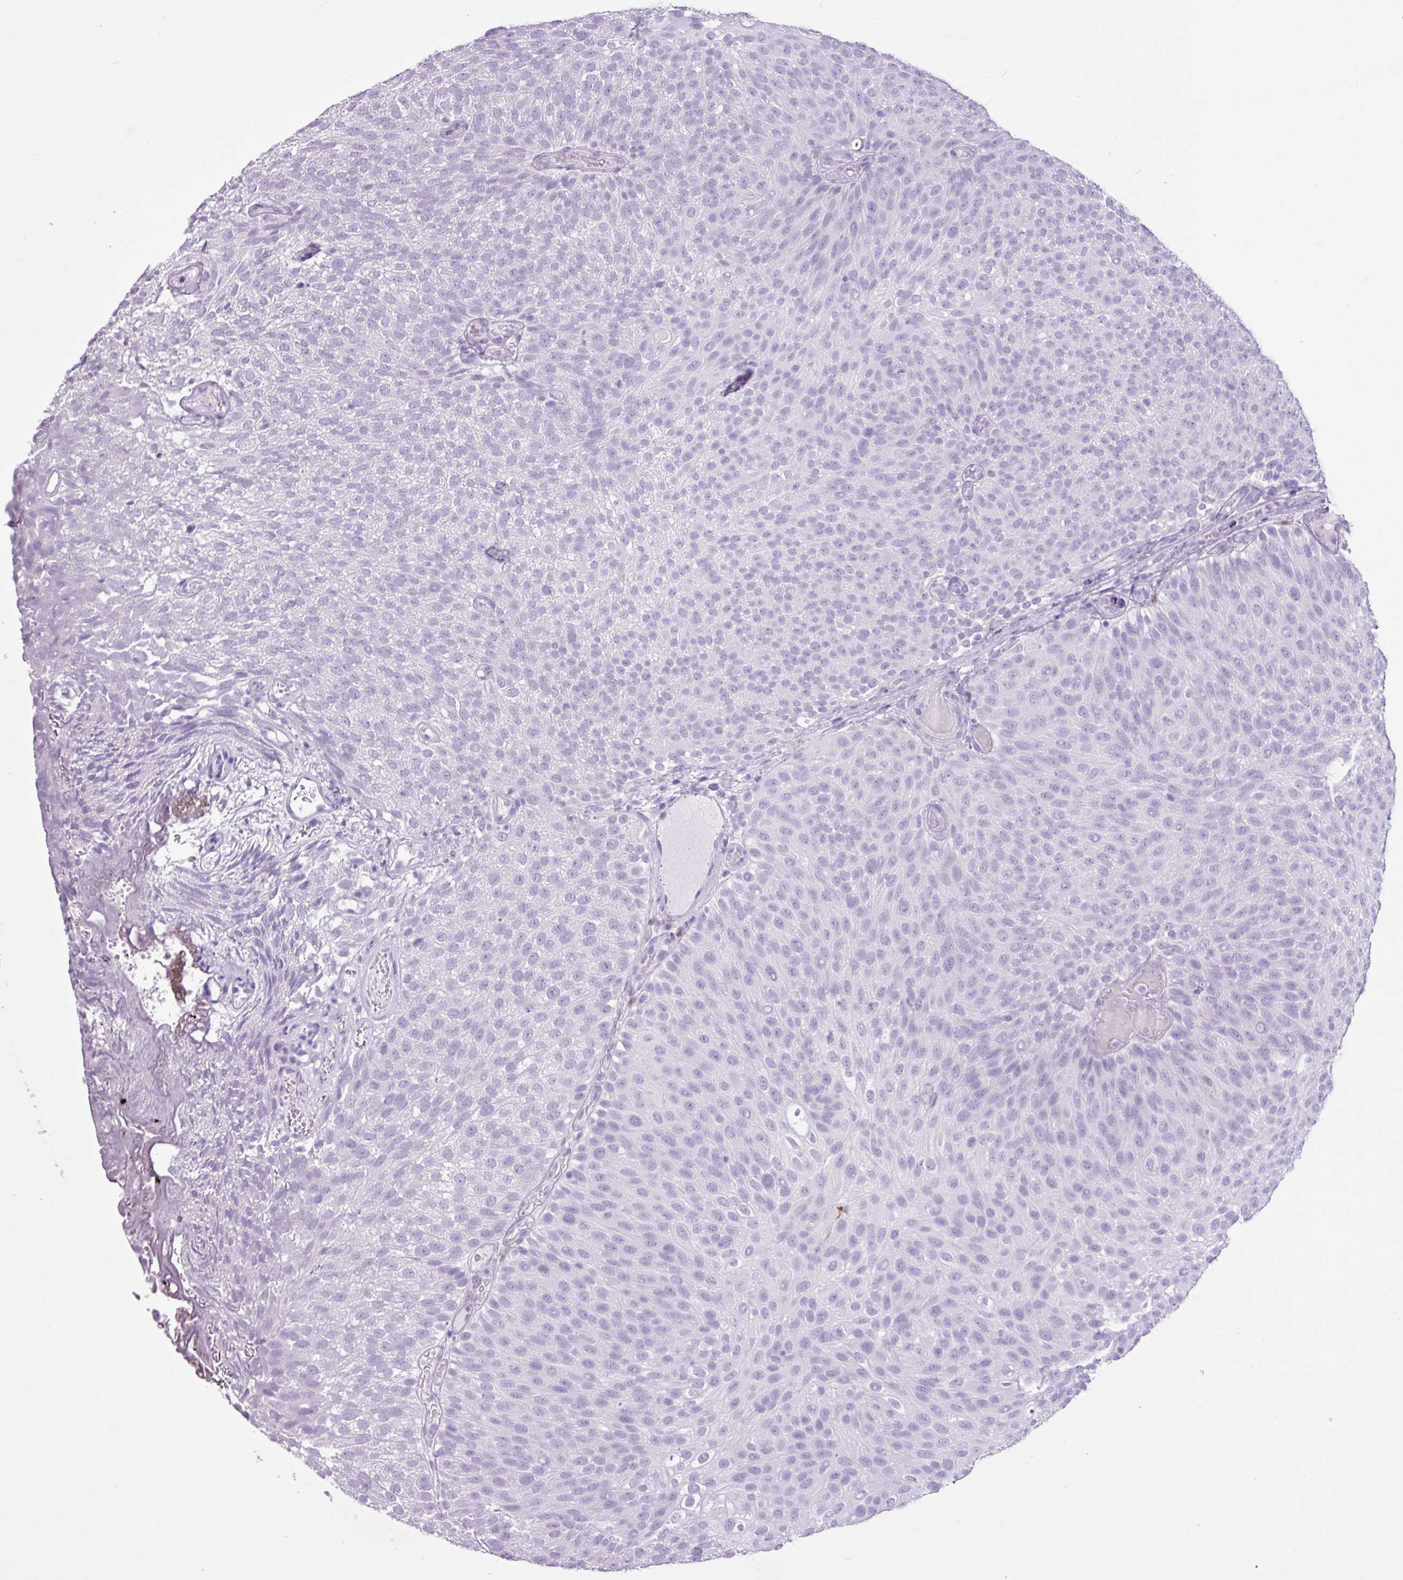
{"staining": {"intensity": "negative", "quantity": "none", "location": "none"}, "tissue": "urothelial cancer", "cell_type": "Tumor cells", "image_type": "cancer", "snomed": [{"axis": "morphology", "description": "Urothelial carcinoma, Low grade"}, {"axis": "topography", "description": "Urinary bladder"}], "caption": "Protein analysis of urothelial cancer reveals no significant expression in tumor cells.", "gene": "PGR", "patient": {"sex": "male", "age": 78}}